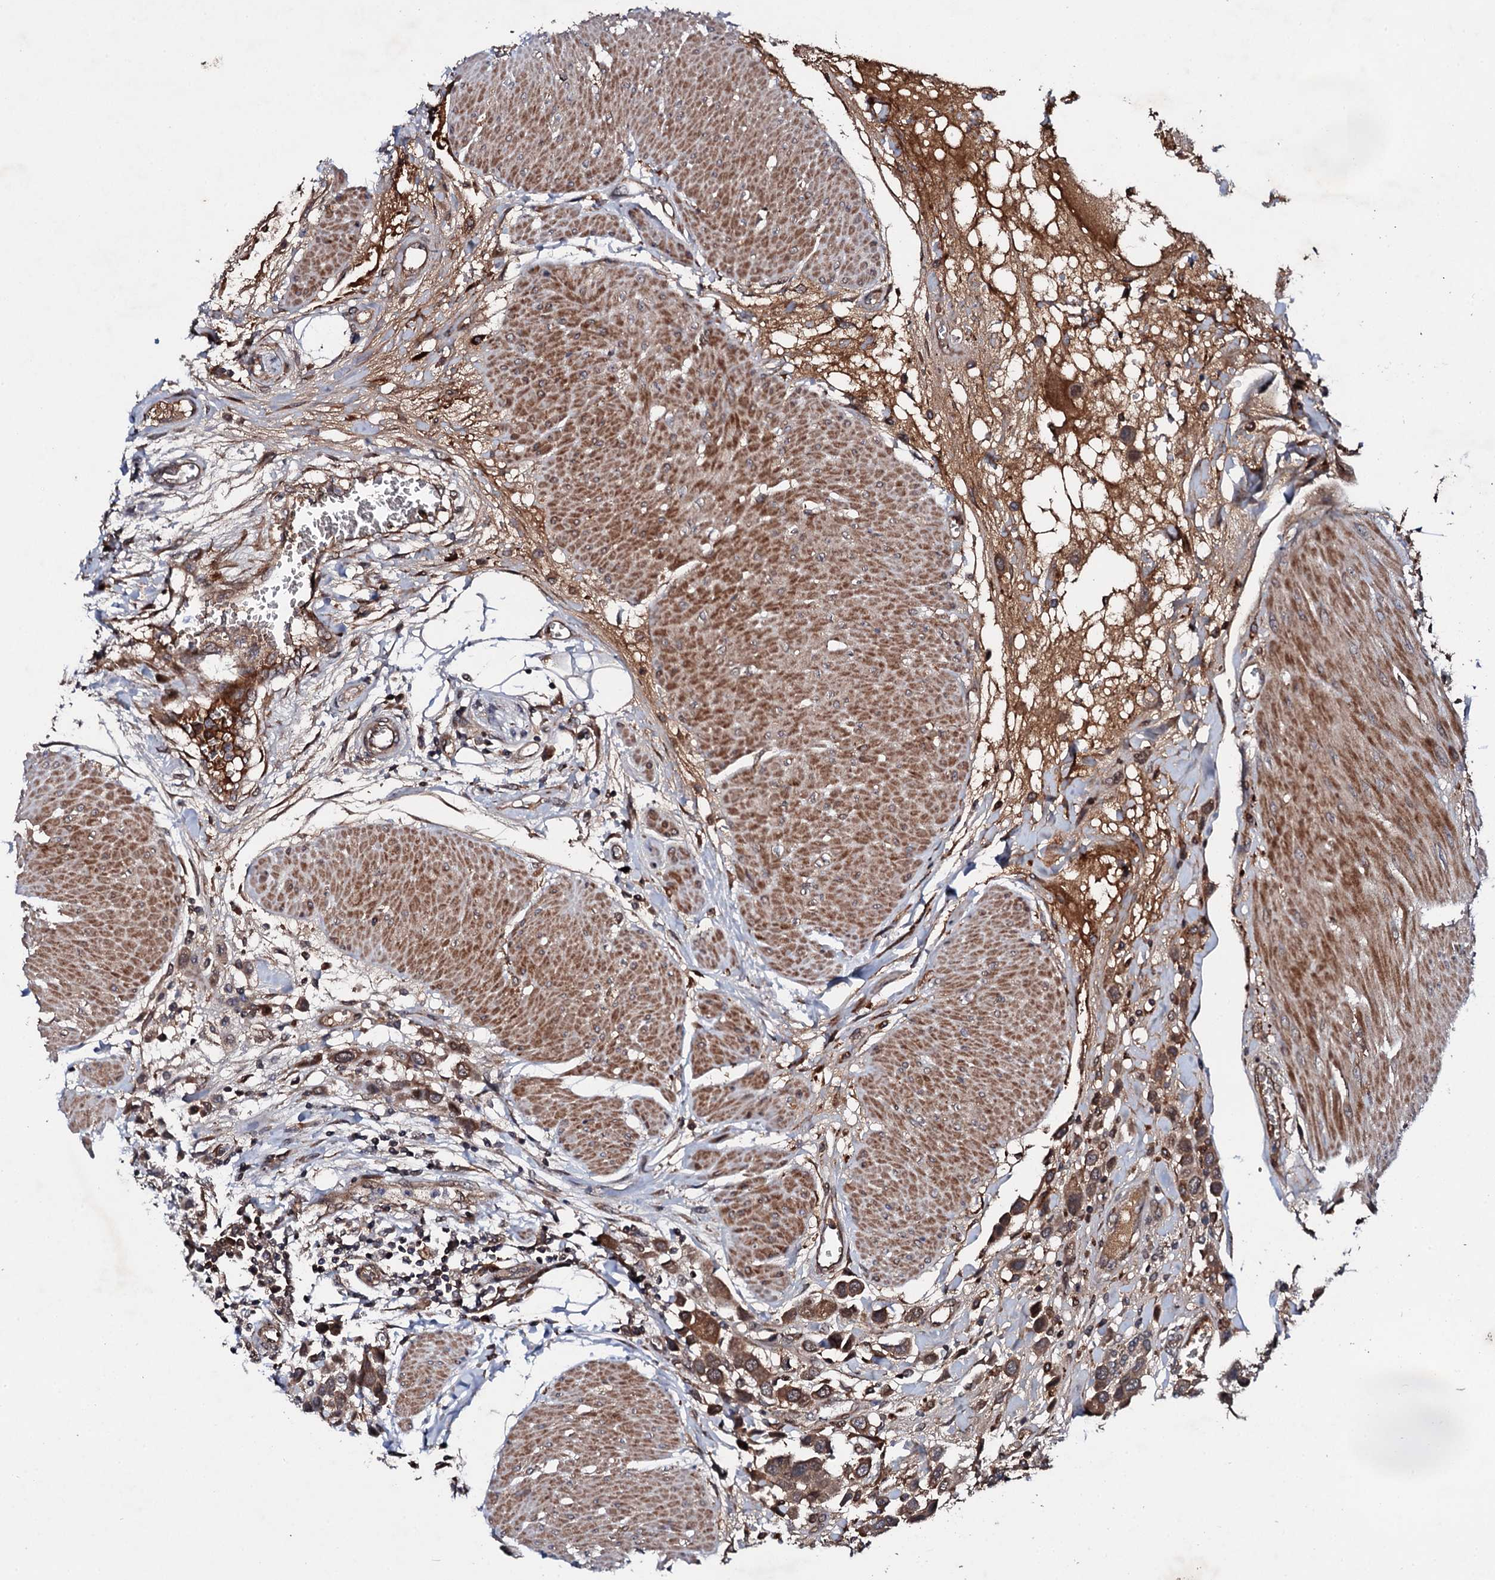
{"staining": {"intensity": "moderate", "quantity": ">75%", "location": "cytoplasmic/membranous"}, "tissue": "urothelial cancer", "cell_type": "Tumor cells", "image_type": "cancer", "snomed": [{"axis": "morphology", "description": "Urothelial carcinoma, High grade"}, {"axis": "topography", "description": "Urinary bladder"}], "caption": "A medium amount of moderate cytoplasmic/membranous expression is identified in about >75% of tumor cells in high-grade urothelial carcinoma tissue. The staining was performed using DAB to visualize the protein expression in brown, while the nuclei were stained in blue with hematoxylin (Magnification: 20x).", "gene": "FAM111A", "patient": {"sex": "male", "age": 50}}